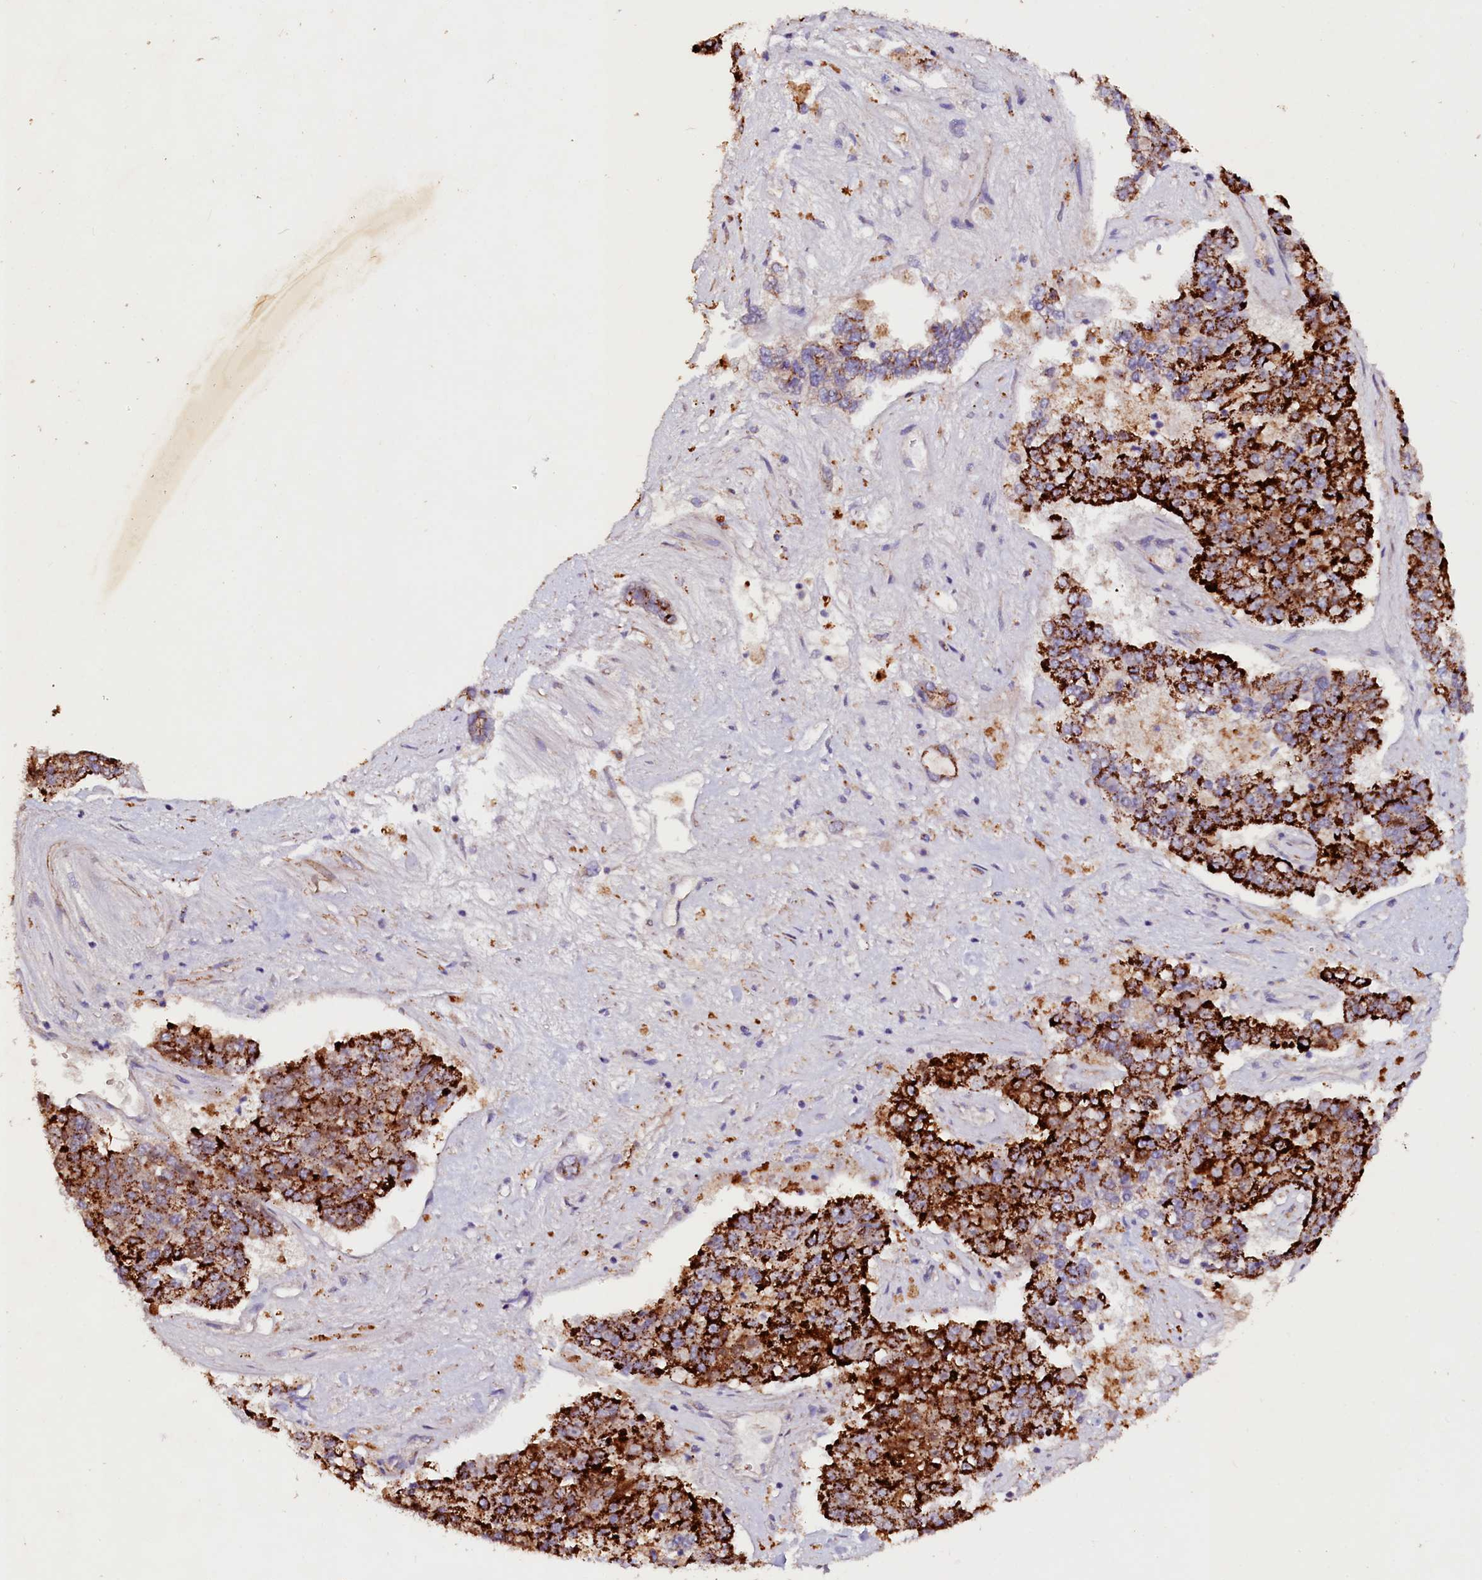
{"staining": {"intensity": "strong", "quantity": ">75%", "location": "cytoplasmic/membranous"}, "tissue": "pancreatic cancer", "cell_type": "Tumor cells", "image_type": "cancer", "snomed": [{"axis": "morphology", "description": "Adenocarcinoma, NOS"}, {"axis": "topography", "description": "Pancreas"}], "caption": "A micrograph showing strong cytoplasmic/membranous expression in approximately >75% of tumor cells in pancreatic cancer (adenocarcinoma), as visualized by brown immunohistochemical staining.", "gene": "VPS36", "patient": {"sex": "male", "age": 50}}